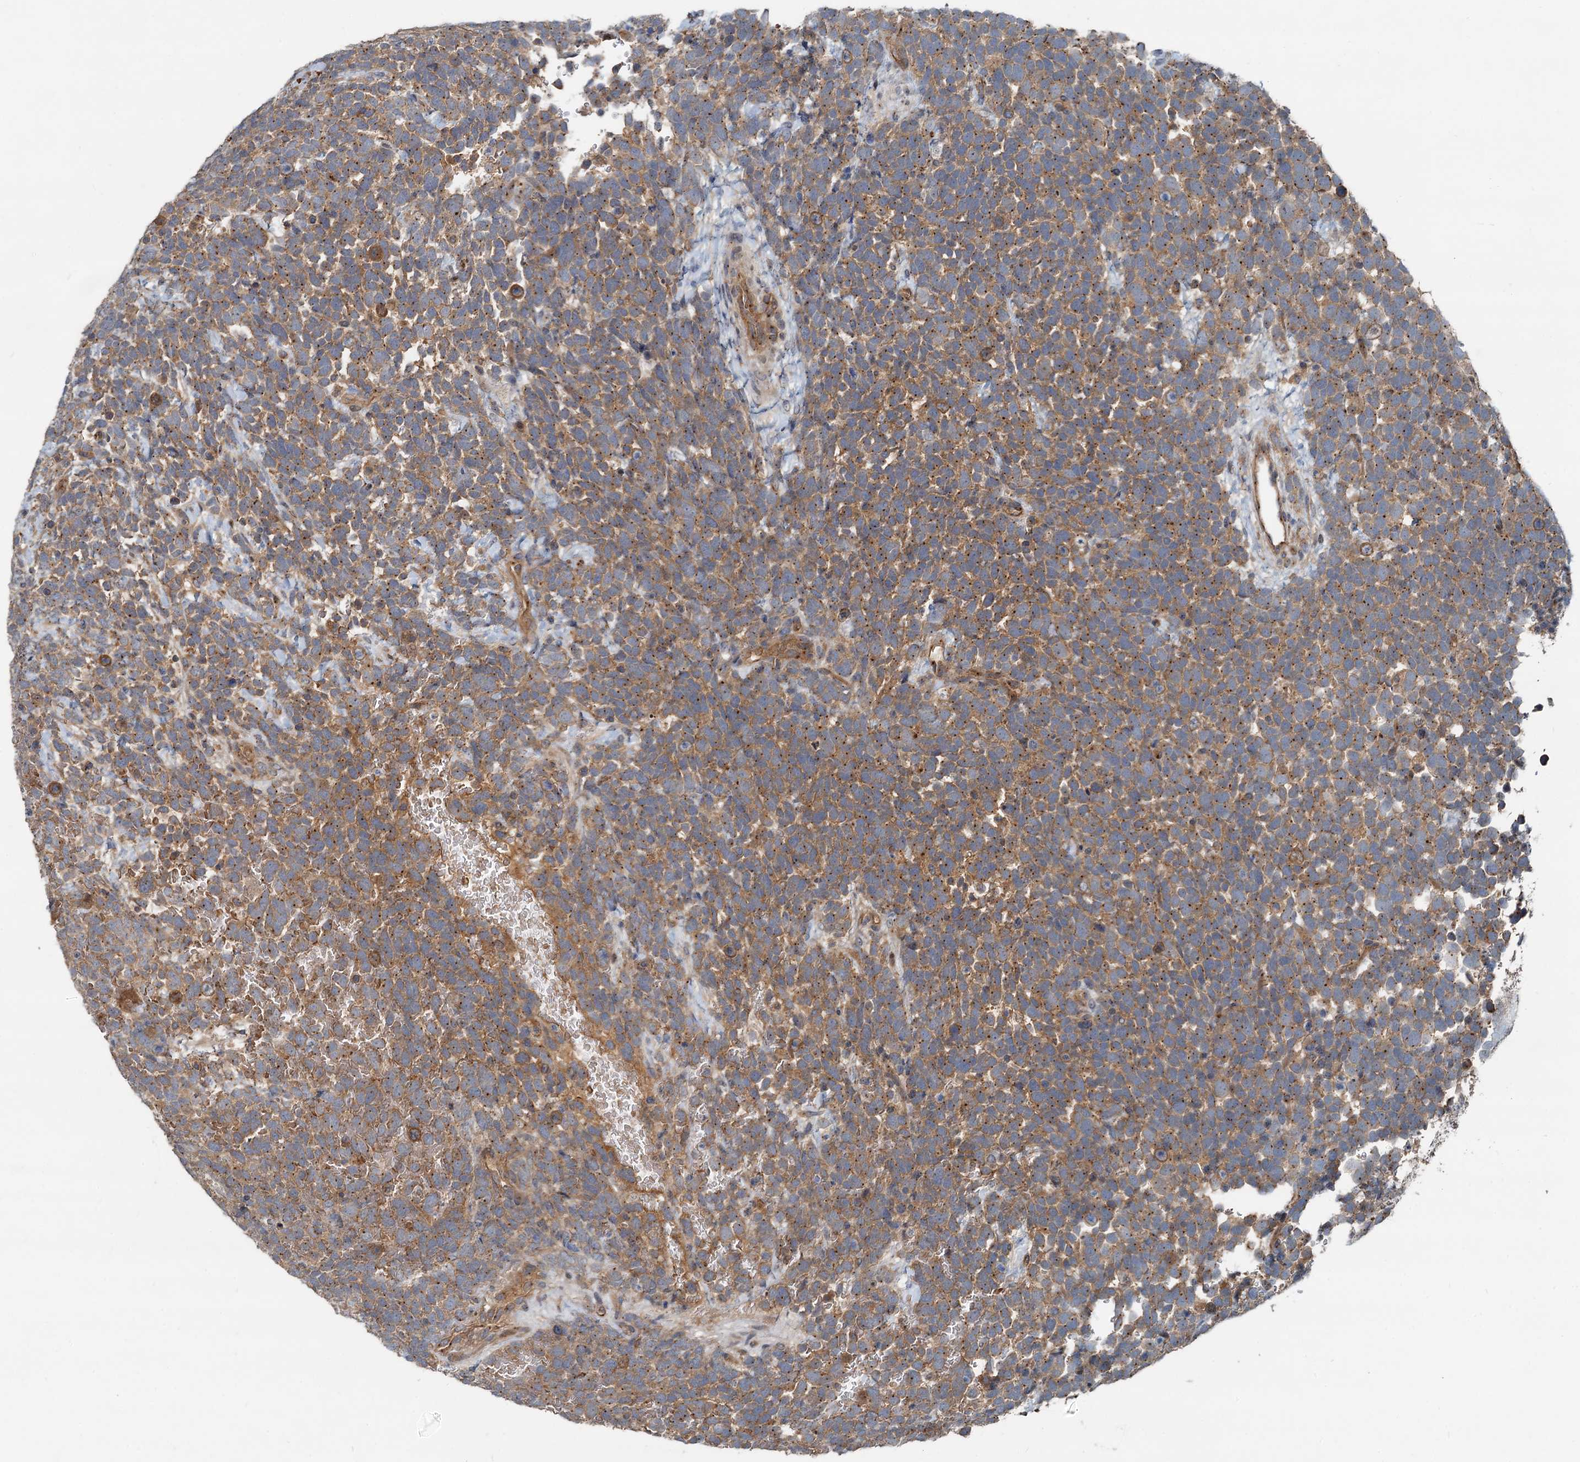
{"staining": {"intensity": "moderate", "quantity": ">75%", "location": "cytoplasmic/membranous"}, "tissue": "urothelial cancer", "cell_type": "Tumor cells", "image_type": "cancer", "snomed": [{"axis": "morphology", "description": "Urothelial carcinoma, High grade"}, {"axis": "topography", "description": "Urinary bladder"}], "caption": "Immunohistochemical staining of human high-grade urothelial carcinoma shows medium levels of moderate cytoplasmic/membranous protein expression in approximately >75% of tumor cells. The staining is performed using DAB (3,3'-diaminobenzidine) brown chromogen to label protein expression. The nuclei are counter-stained blue using hematoxylin.", "gene": "CEP68", "patient": {"sex": "female", "age": 82}}